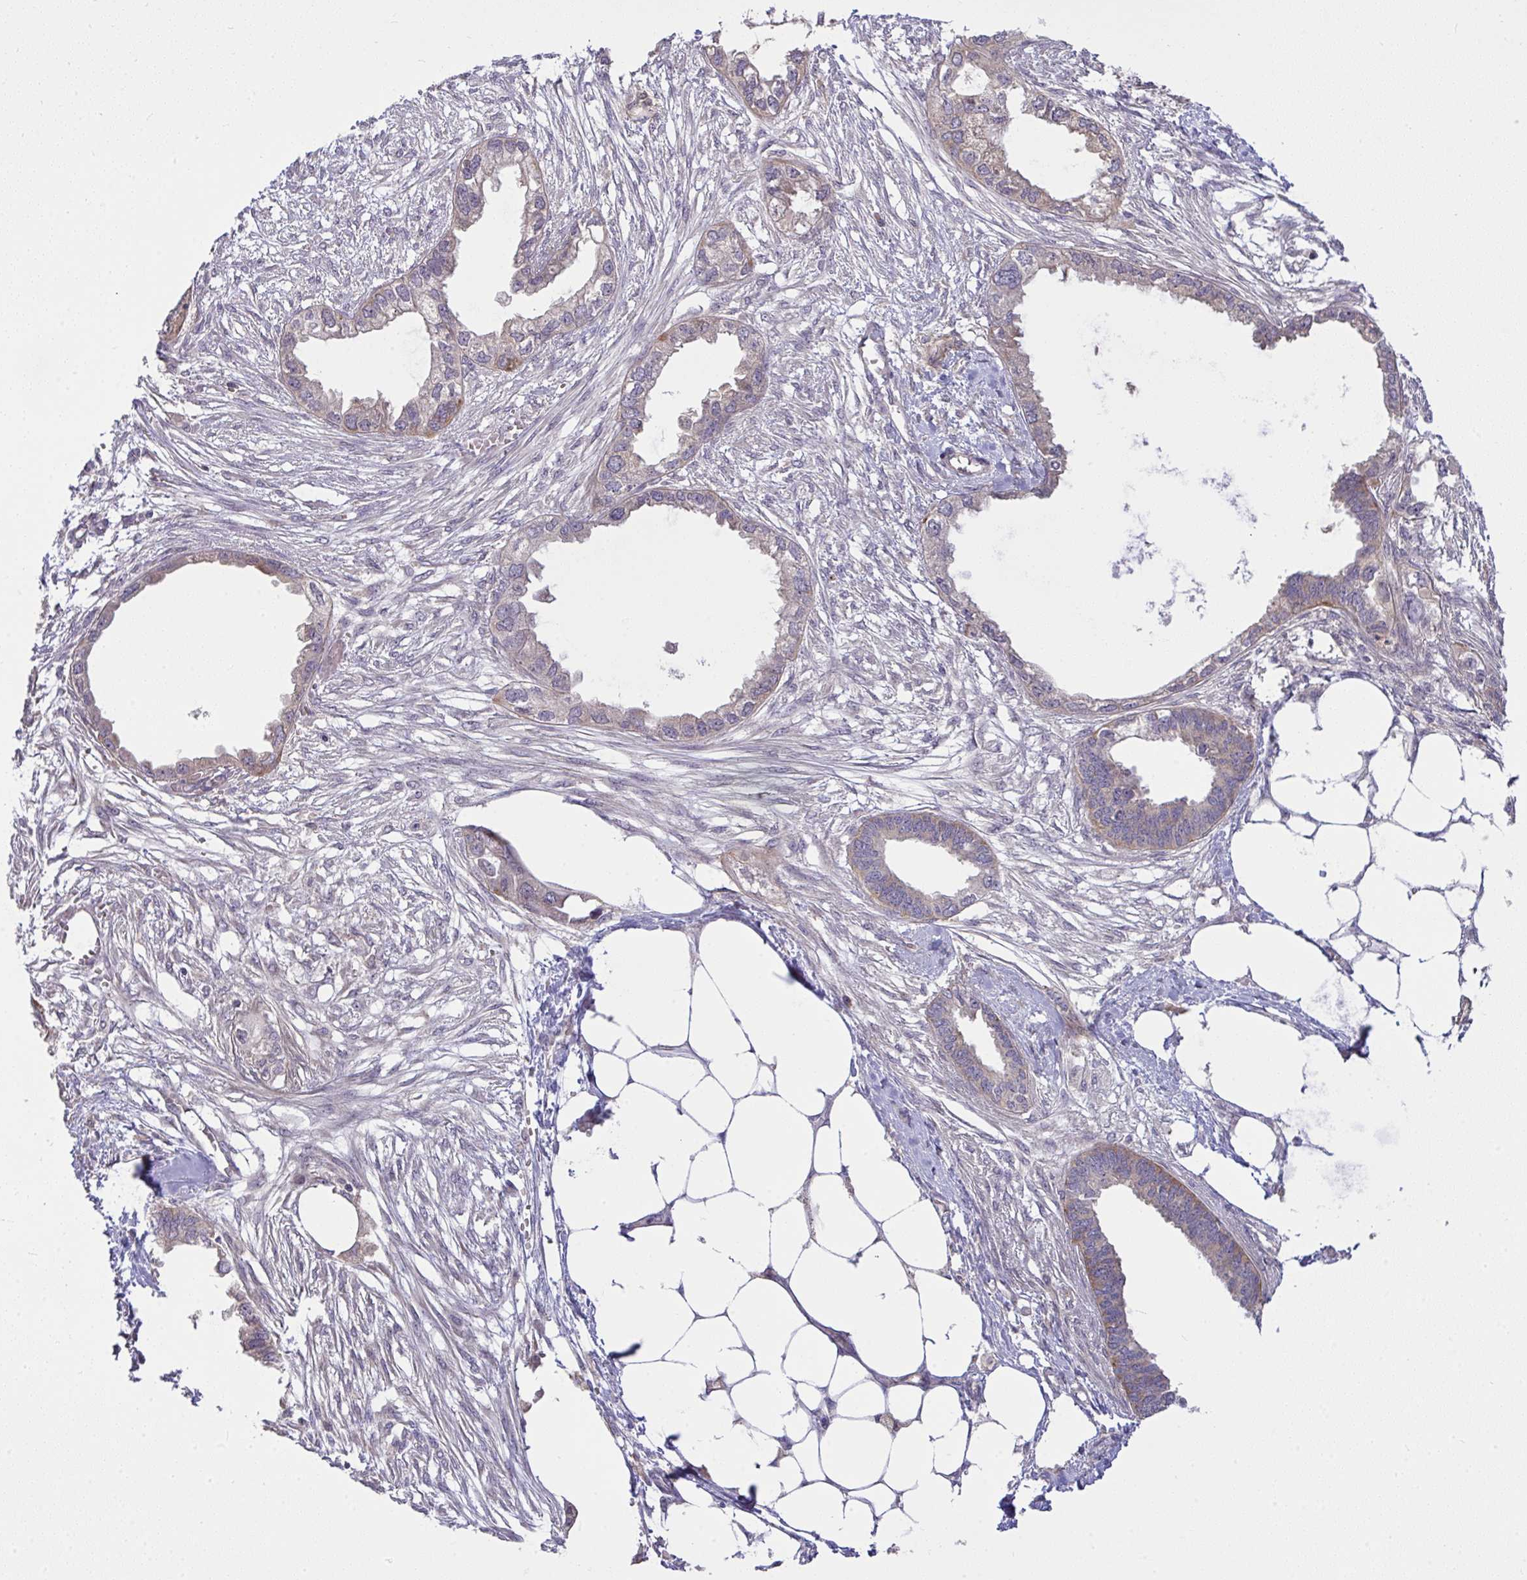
{"staining": {"intensity": "moderate", "quantity": "<25%", "location": "cytoplasmic/membranous"}, "tissue": "endometrial cancer", "cell_type": "Tumor cells", "image_type": "cancer", "snomed": [{"axis": "morphology", "description": "Adenocarcinoma, NOS"}, {"axis": "morphology", "description": "Adenocarcinoma, metastatic, NOS"}, {"axis": "topography", "description": "Adipose tissue"}, {"axis": "topography", "description": "Endometrium"}], "caption": "A brown stain shows moderate cytoplasmic/membranous staining of a protein in human endometrial metastatic adenocarcinoma tumor cells. (DAB = brown stain, brightfield microscopy at high magnification).", "gene": "SLC9A6", "patient": {"sex": "female", "age": 67}}